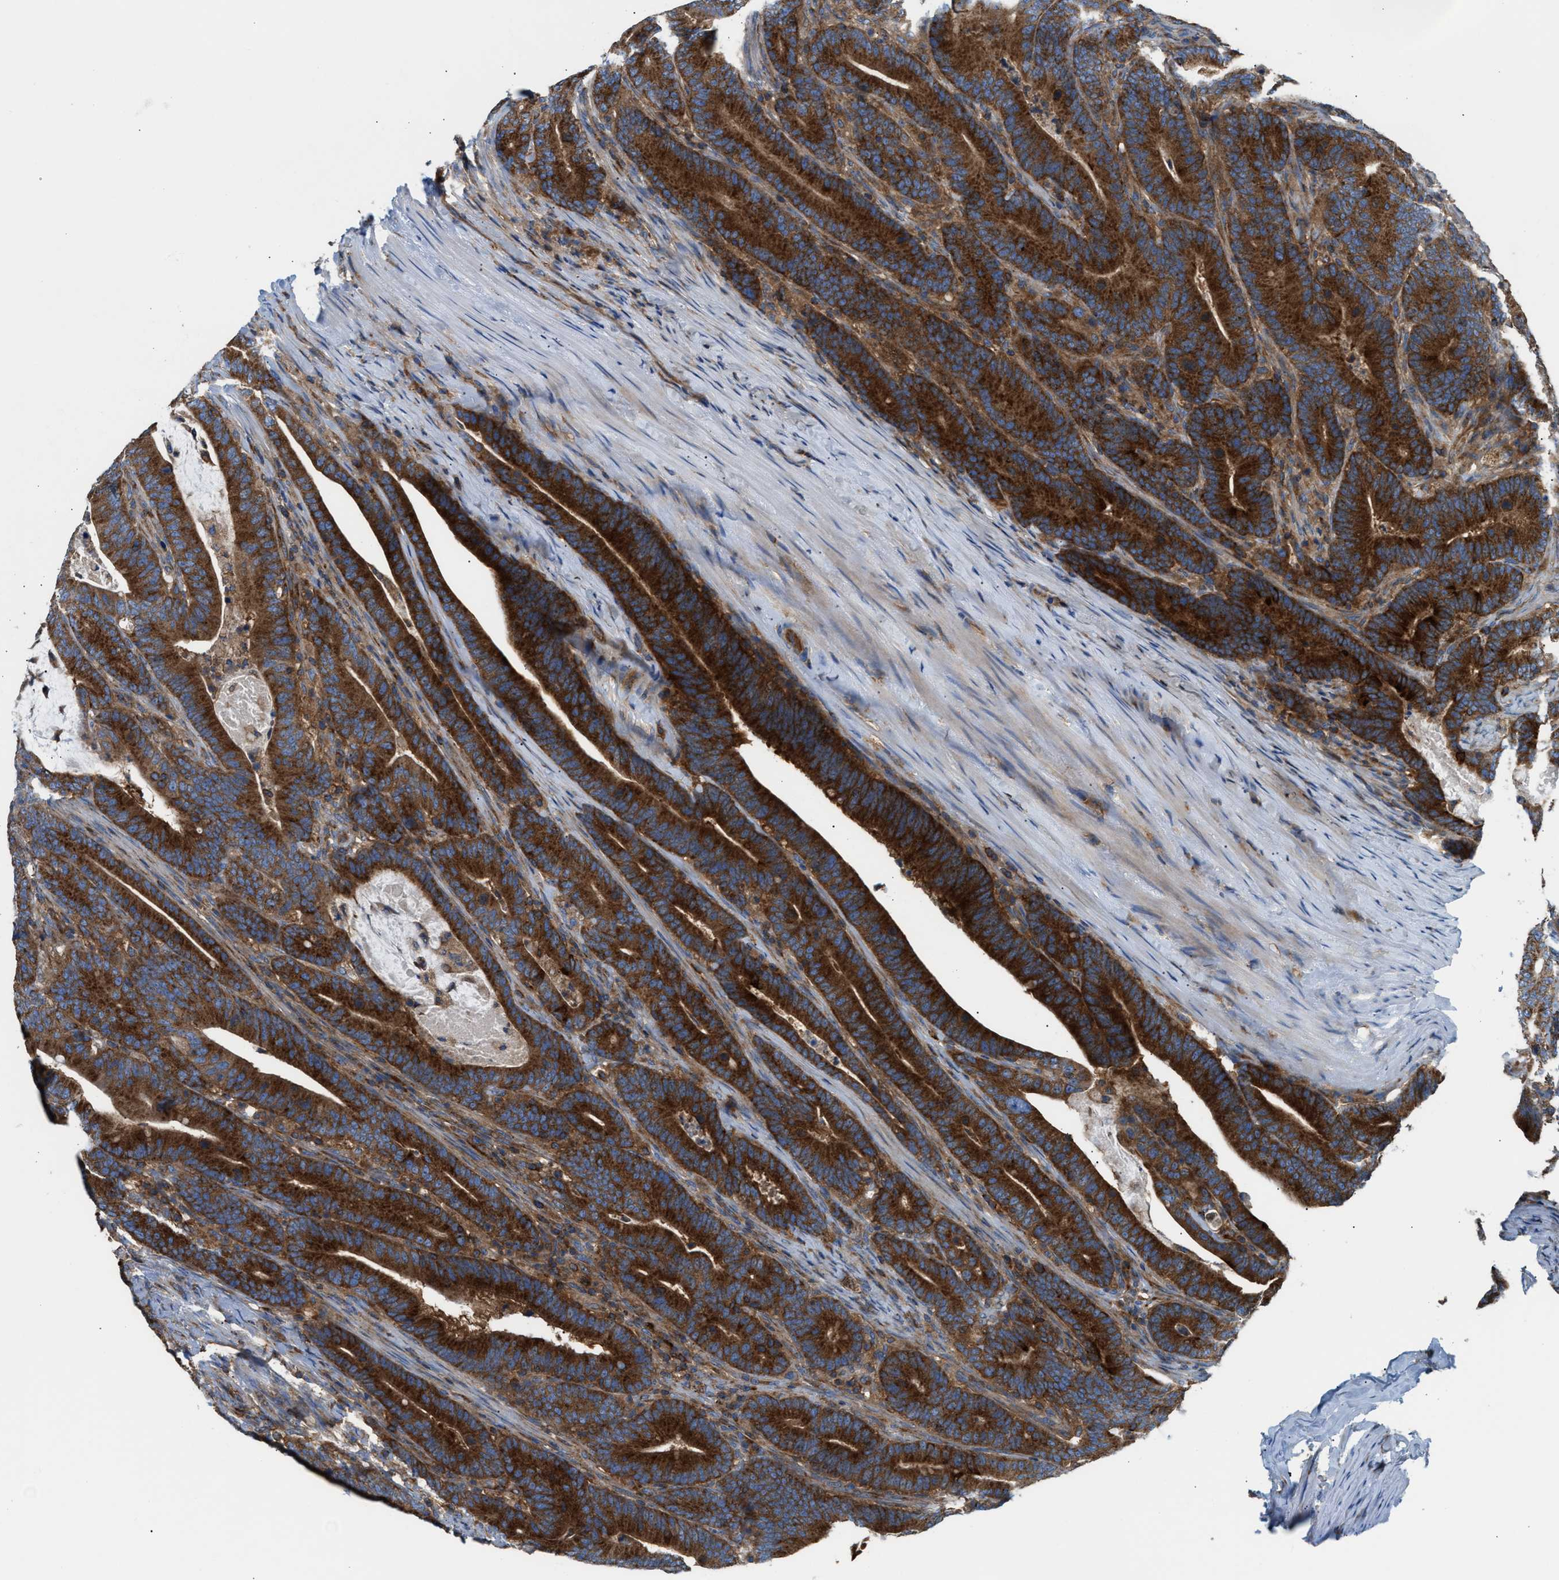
{"staining": {"intensity": "strong", "quantity": ">75%", "location": "cytoplasmic/membranous"}, "tissue": "colorectal cancer", "cell_type": "Tumor cells", "image_type": "cancer", "snomed": [{"axis": "morphology", "description": "Adenocarcinoma, NOS"}, {"axis": "topography", "description": "Colon"}], "caption": "Immunohistochemistry (IHC) staining of colorectal cancer, which shows high levels of strong cytoplasmic/membranous staining in approximately >75% of tumor cells indicating strong cytoplasmic/membranous protein expression. The staining was performed using DAB (3,3'-diaminobenzidine) (brown) for protein detection and nuclei were counterstained in hematoxylin (blue).", "gene": "TBC1D15", "patient": {"sex": "female", "age": 66}}